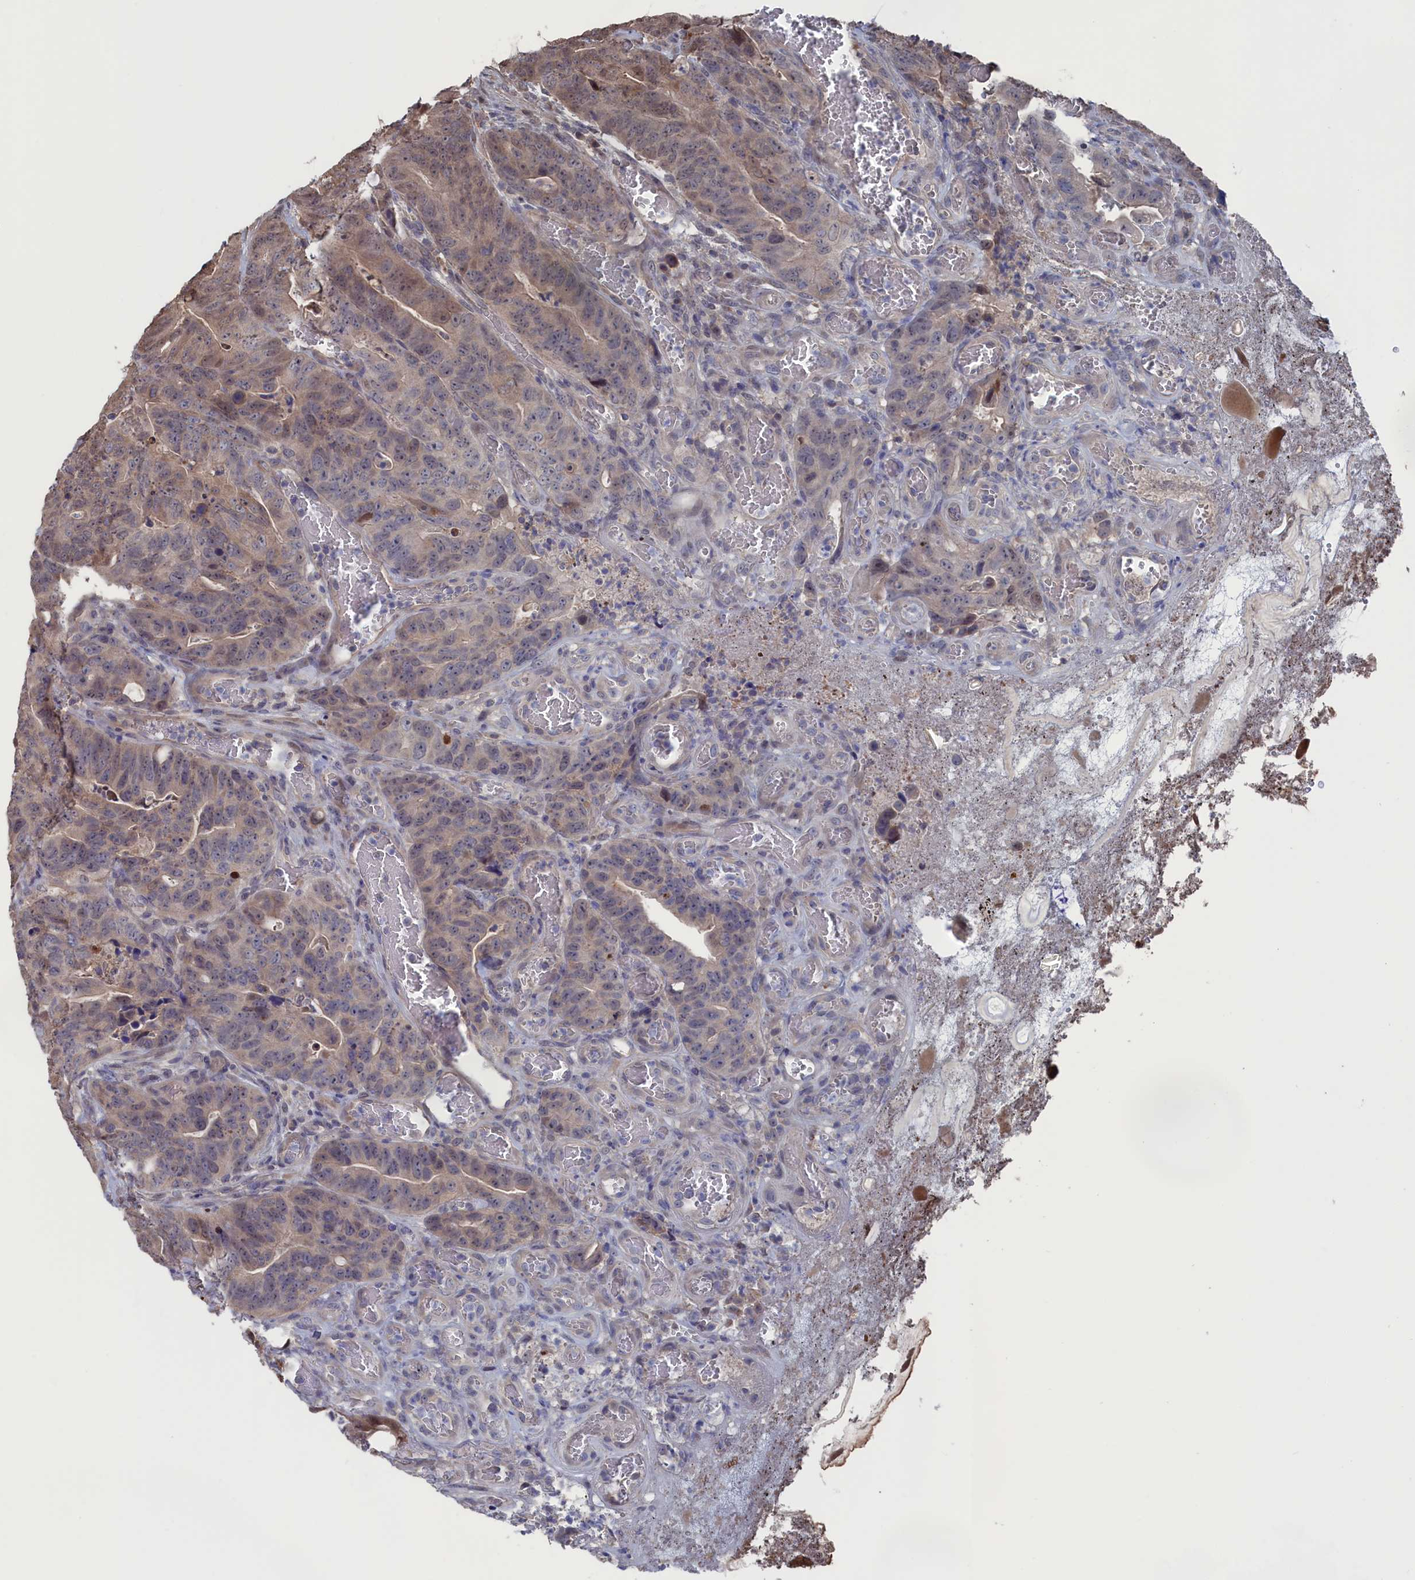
{"staining": {"intensity": "weak", "quantity": "25%-75%", "location": "cytoplasmic/membranous,nuclear"}, "tissue": "colorectal cancer", "cell_type": "Tumor cells", "image_type": "cancer", "snomed": [{"axis": "morphology", "description": "Adenocarcinoma, NOS"}, {"axis": "topography", "description": "Colon"}], "caption": "Protein expression analysis of human colorectal adenocarcinoma reveals weak cytoplasmic/membranous and nuclear positivity in approximately 25%-75% of tumor cells.", "gene": "NUTF2", "patient": {"sex": "female", "age": 82}}